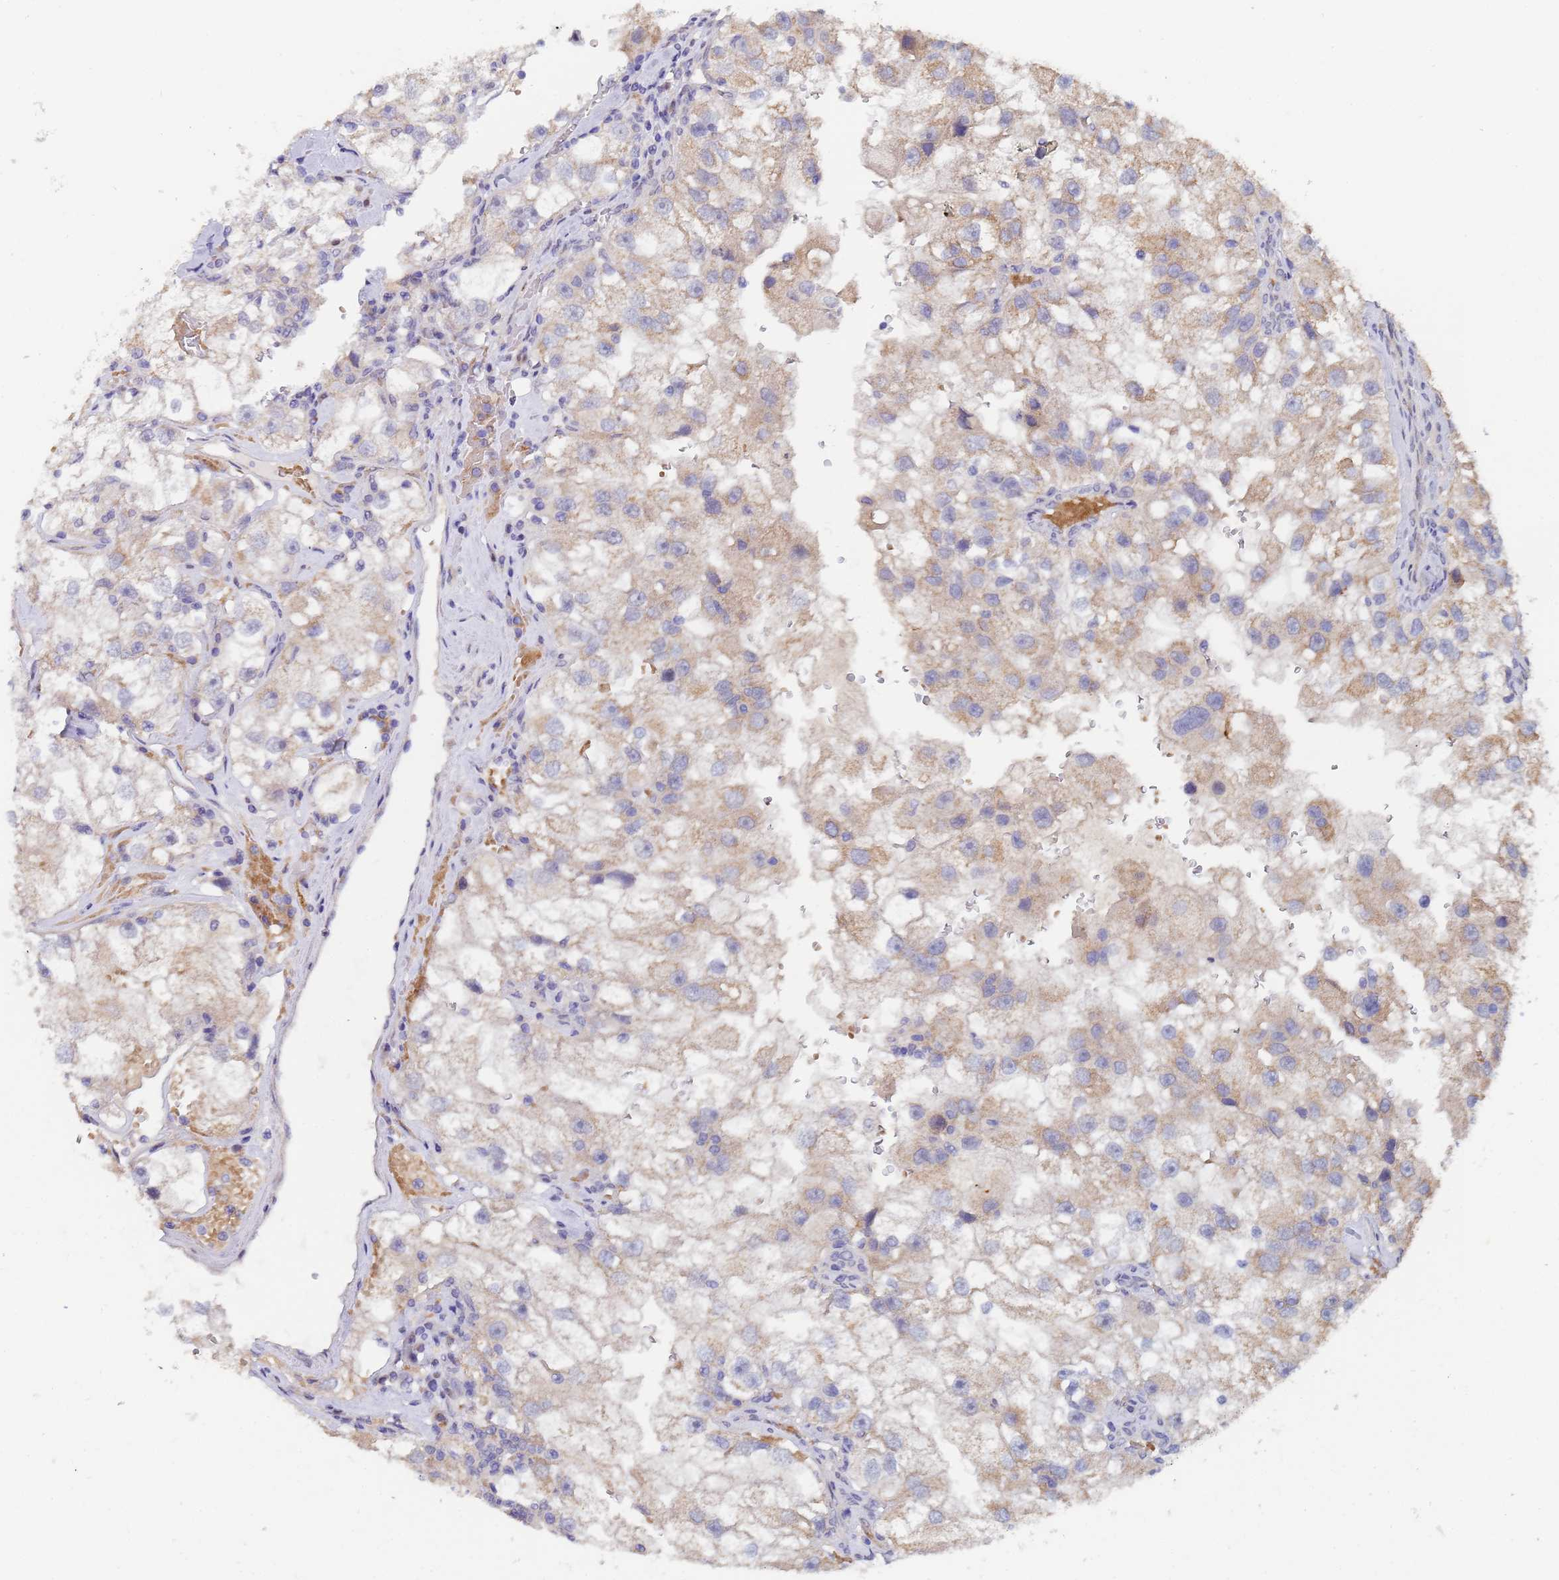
{"staining": {"intensity": "weak", "quantity": "25%-75%", "location": "cytoplasmic/membranous"}, "tissue": "renal cancer", "cell_type": "Tumor cells", "image_type": "cancer", "snomed": [{"axis": "morphology", "description": "Adenocarcinoma, NOS"}, {"axis": "topography", "description": "Kidney"}], "caption": "Human renal adenocarcinoma stained with a brown dye displays weak cytoplasmic/membranous positive expression in about 25%-75% of tumor cells.", "gene": "IHO1", "patient": {"sex": "male", "age": 63}}